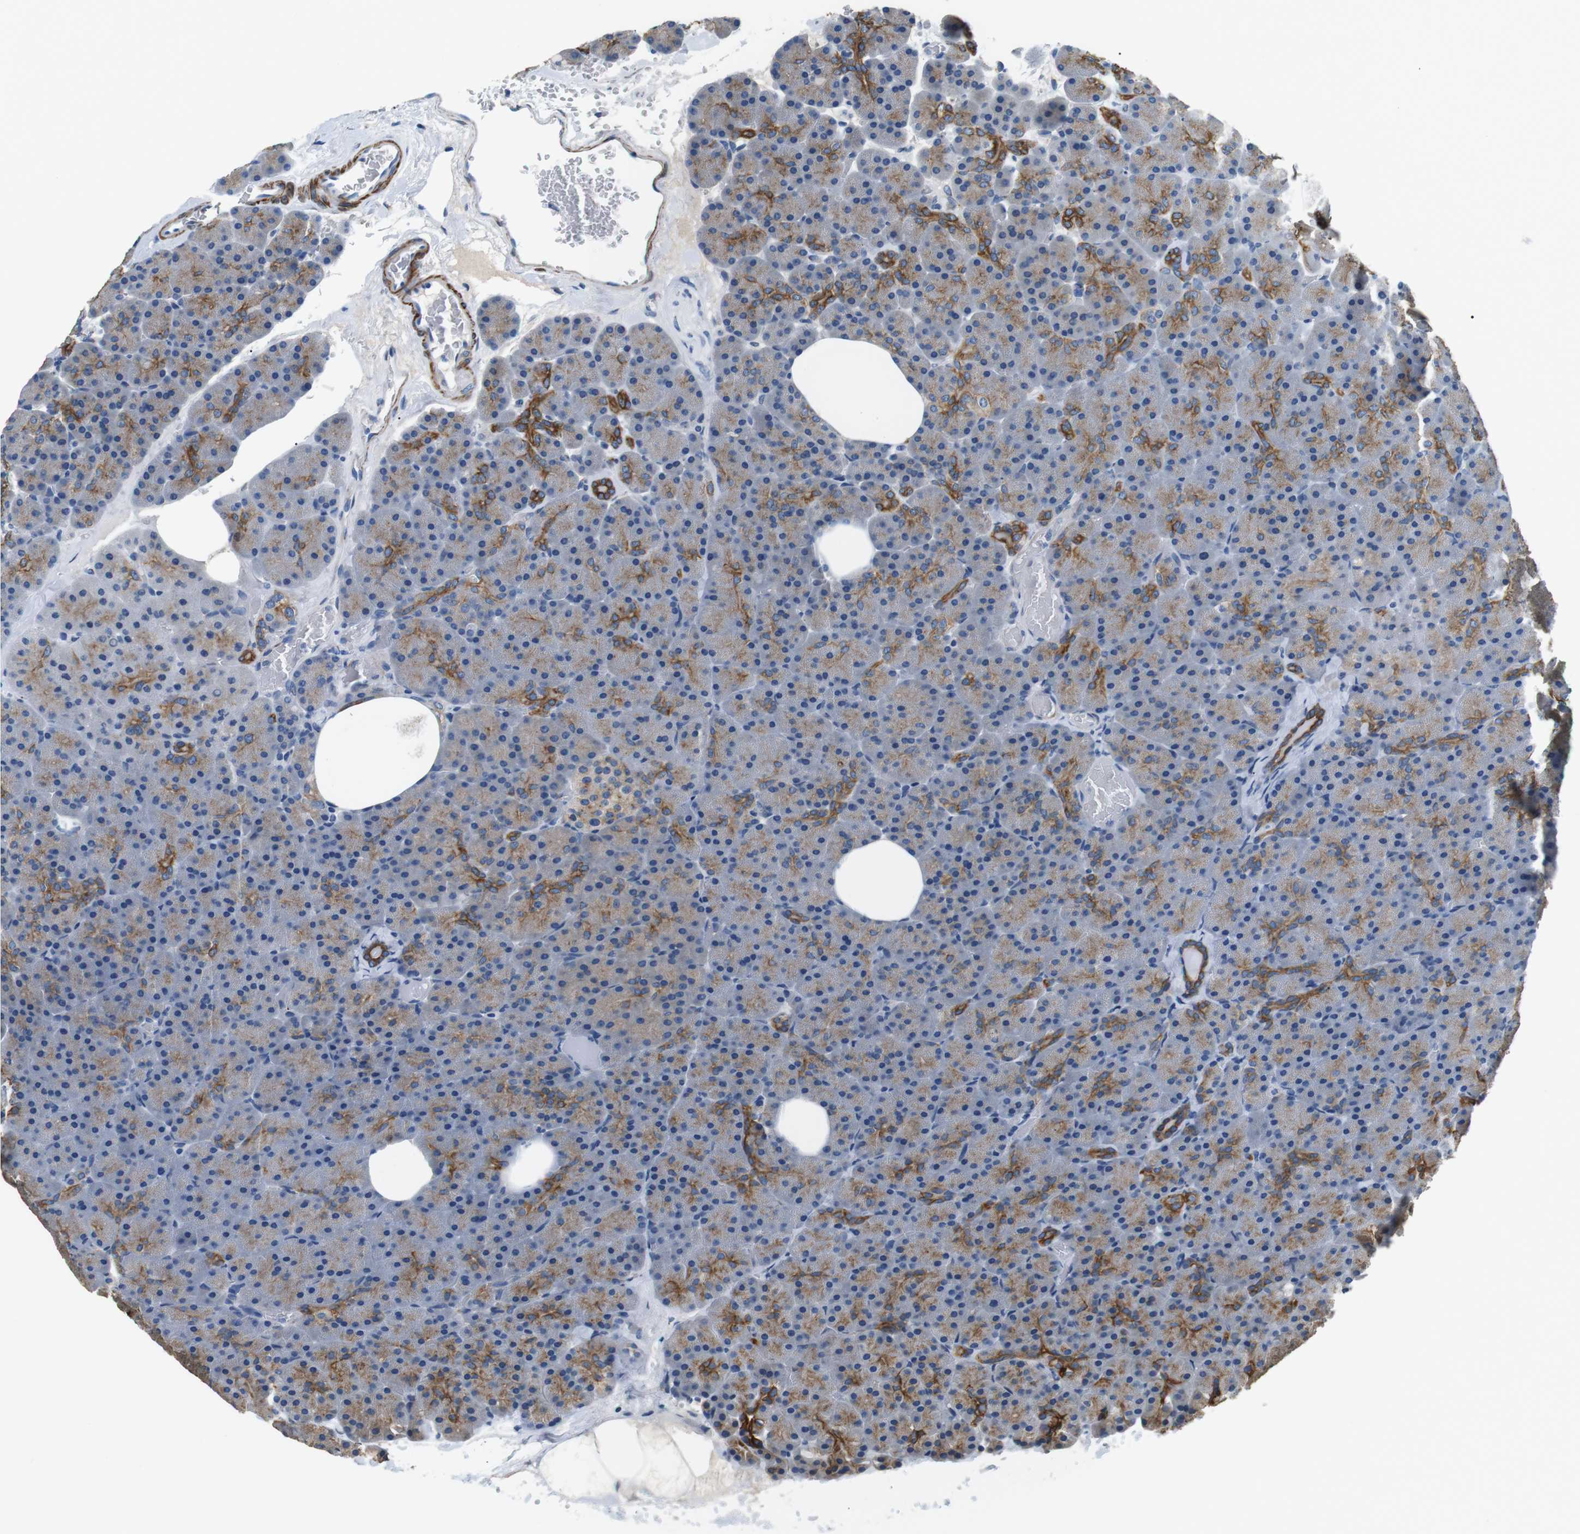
{"staining": {"intensity": "strong", "quantity": "25%-75%", "location": "cytoplasmic/membranous"}, "tissue": "pancreas", "cell_type": "Exocrine glandular cells", "image_type": "normal", "snomed": [{"axis": "morphology", "description": "Normal tissue, NOS"}, {"axis": "topography", "description": "Pancreas"}], "caption": "Strong cytoplasmic/membranous protein positivity is seen in approximately 25%-75% of exocrine glandular cells in pancreas.", "gene": "UNC5CL", "patient": {"sex": "female", "age": 35}}